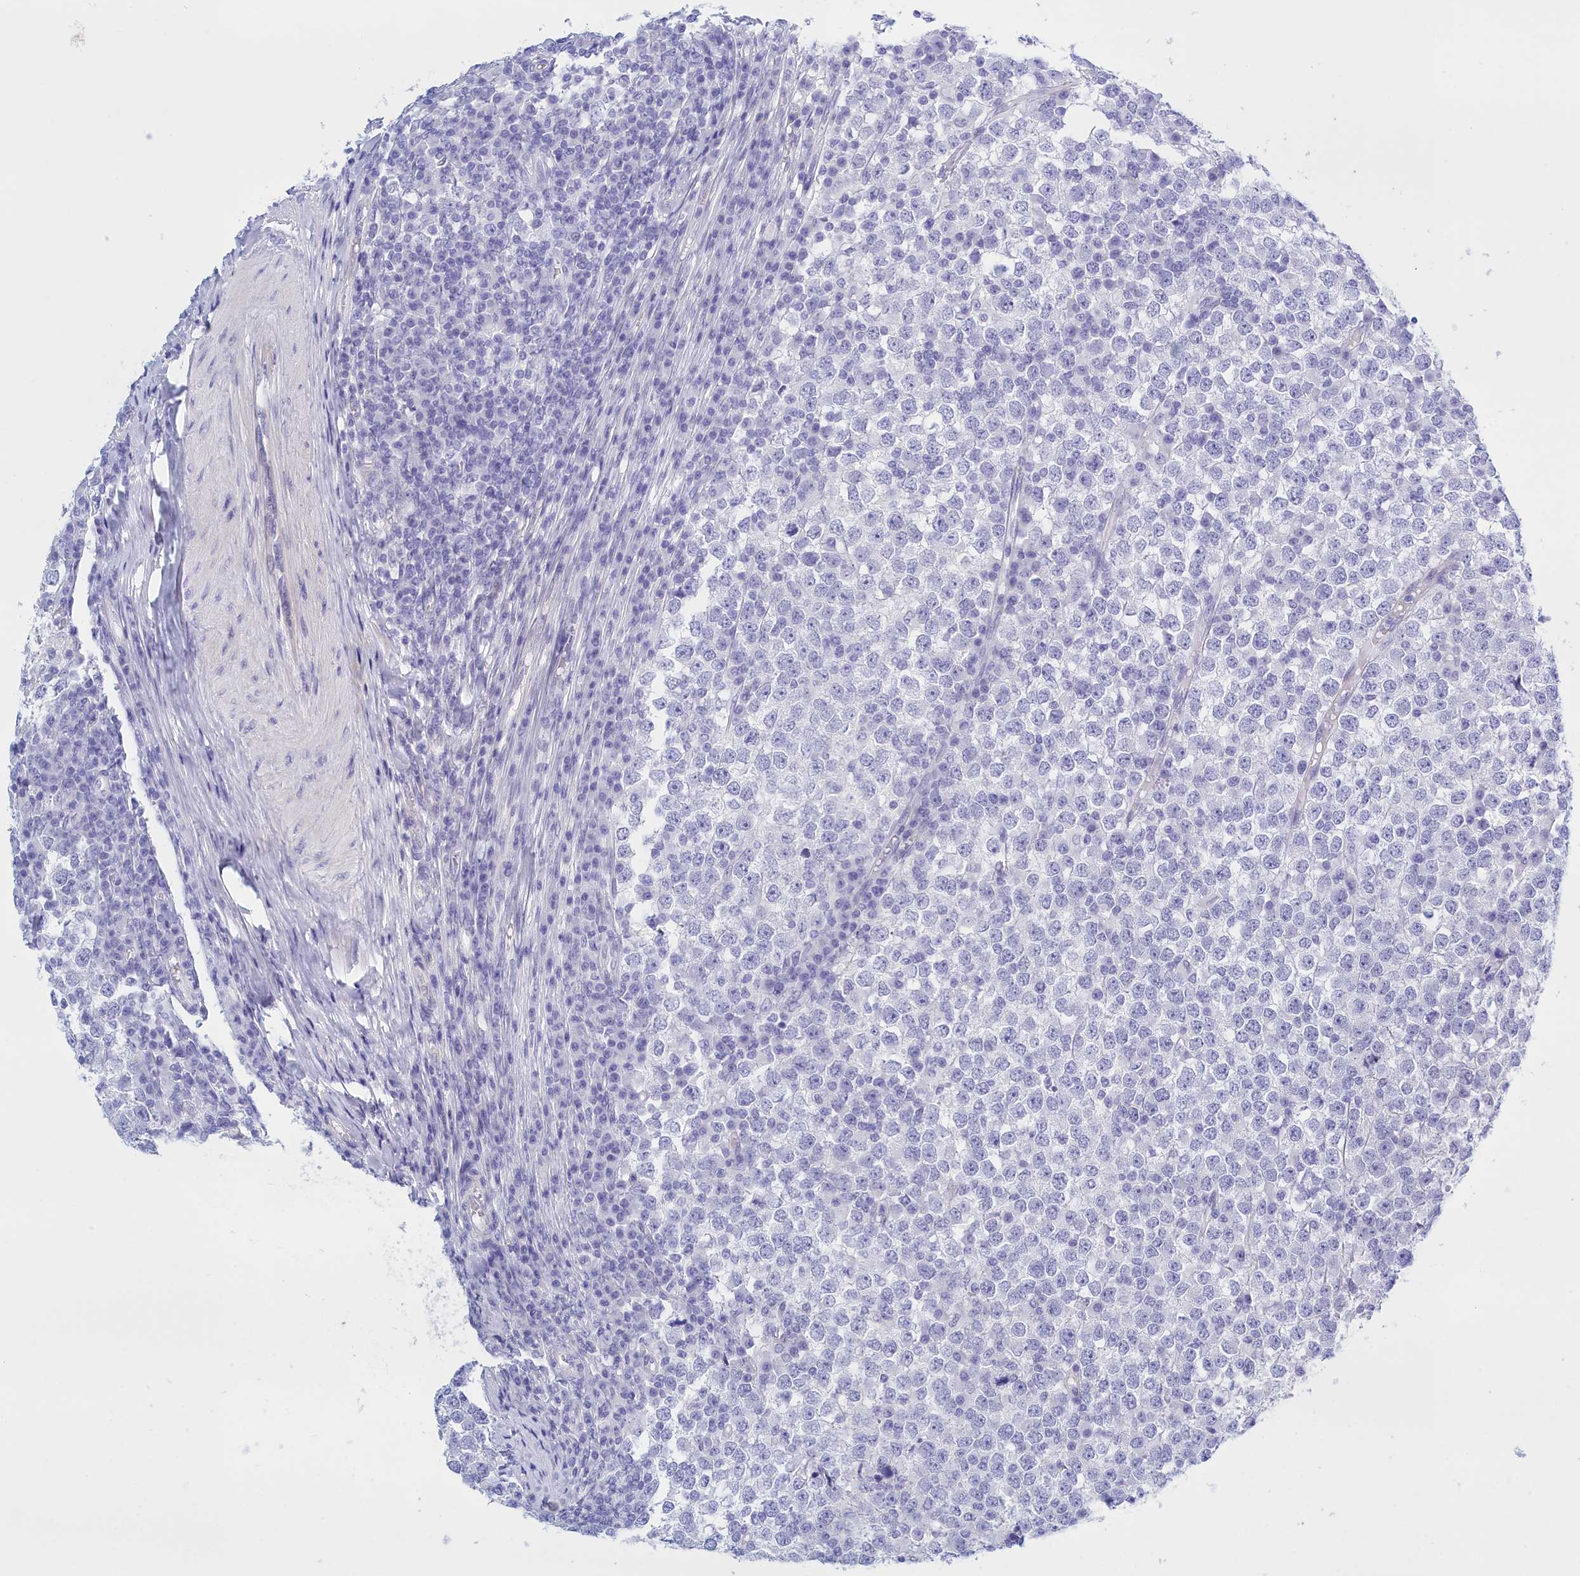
{"staining": {"intensity": "negative", "quantity": "none", "location": "none"}, "tissue": "testis cancer", "cell_type": "Tumor cells", "image_type": "cancer", "snomed": [{"axis": "morphology", "description": "Seminoma, NOS"}, {"axis": "topography", "description": "Testis"}], "caption": "Micrograph shows no protein staining in tumor cells of testis seminoma tissue.", "gene": "TMEM97", "patient": {"sex": "male", "age": 65}}